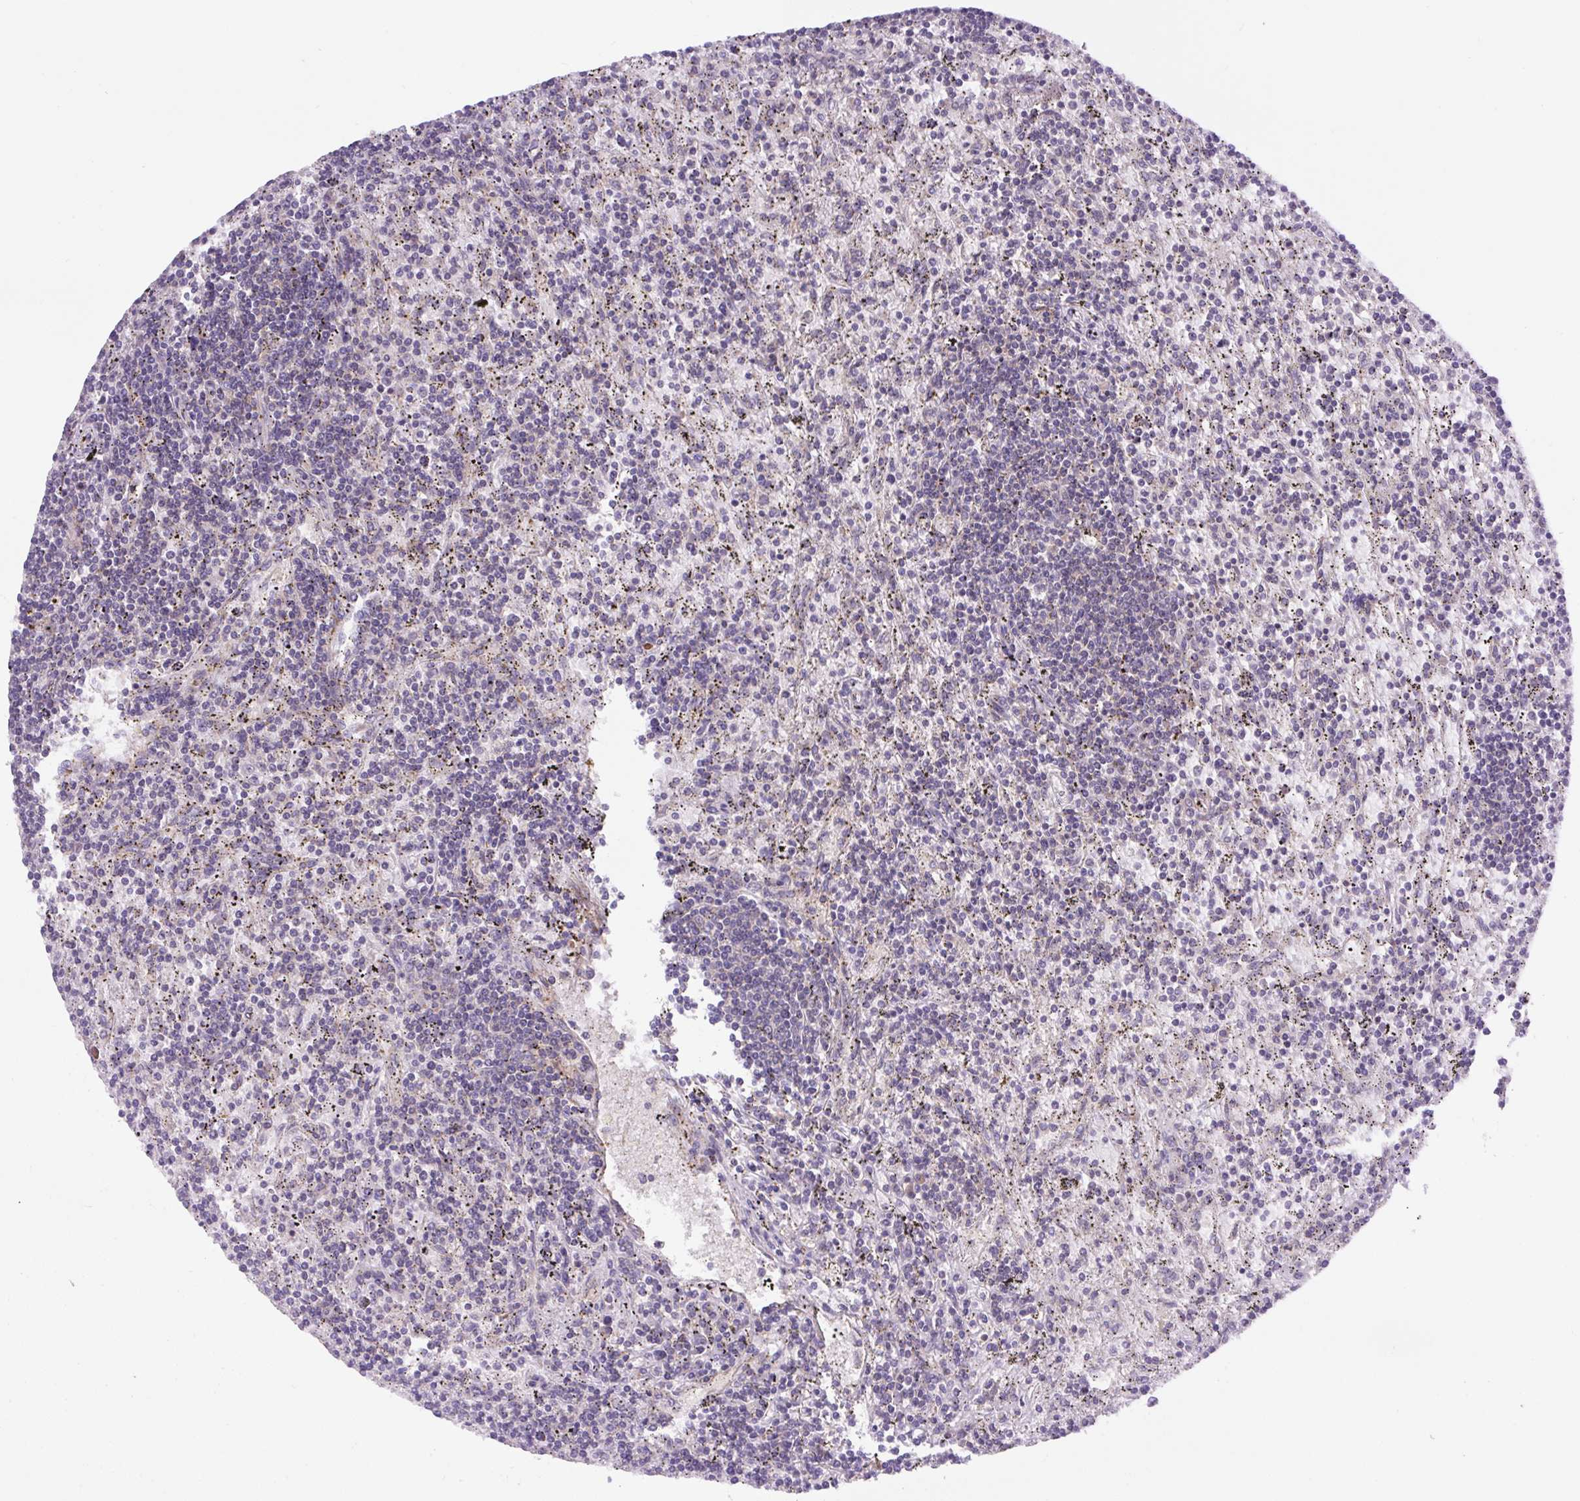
{"staining": {"intensity": "negative", "quantity": "none", "location": "none"}, "tissue": "lymphoma", "cell_type": "Tumor cells", "image_type": "cancer", "snomed": [{"axis": "morphology", "description": "Malignant lymphoma, non-Hodgkin's type, Low grade"}, {"axis": "topography", "description": "Spleen"}], "caption": "Immunohistochemistry (IHC) of human lymphoma shows no positivity in tumor cells.", "gene": "MINK1", "patient": {"sex": "male", "age": 76}}